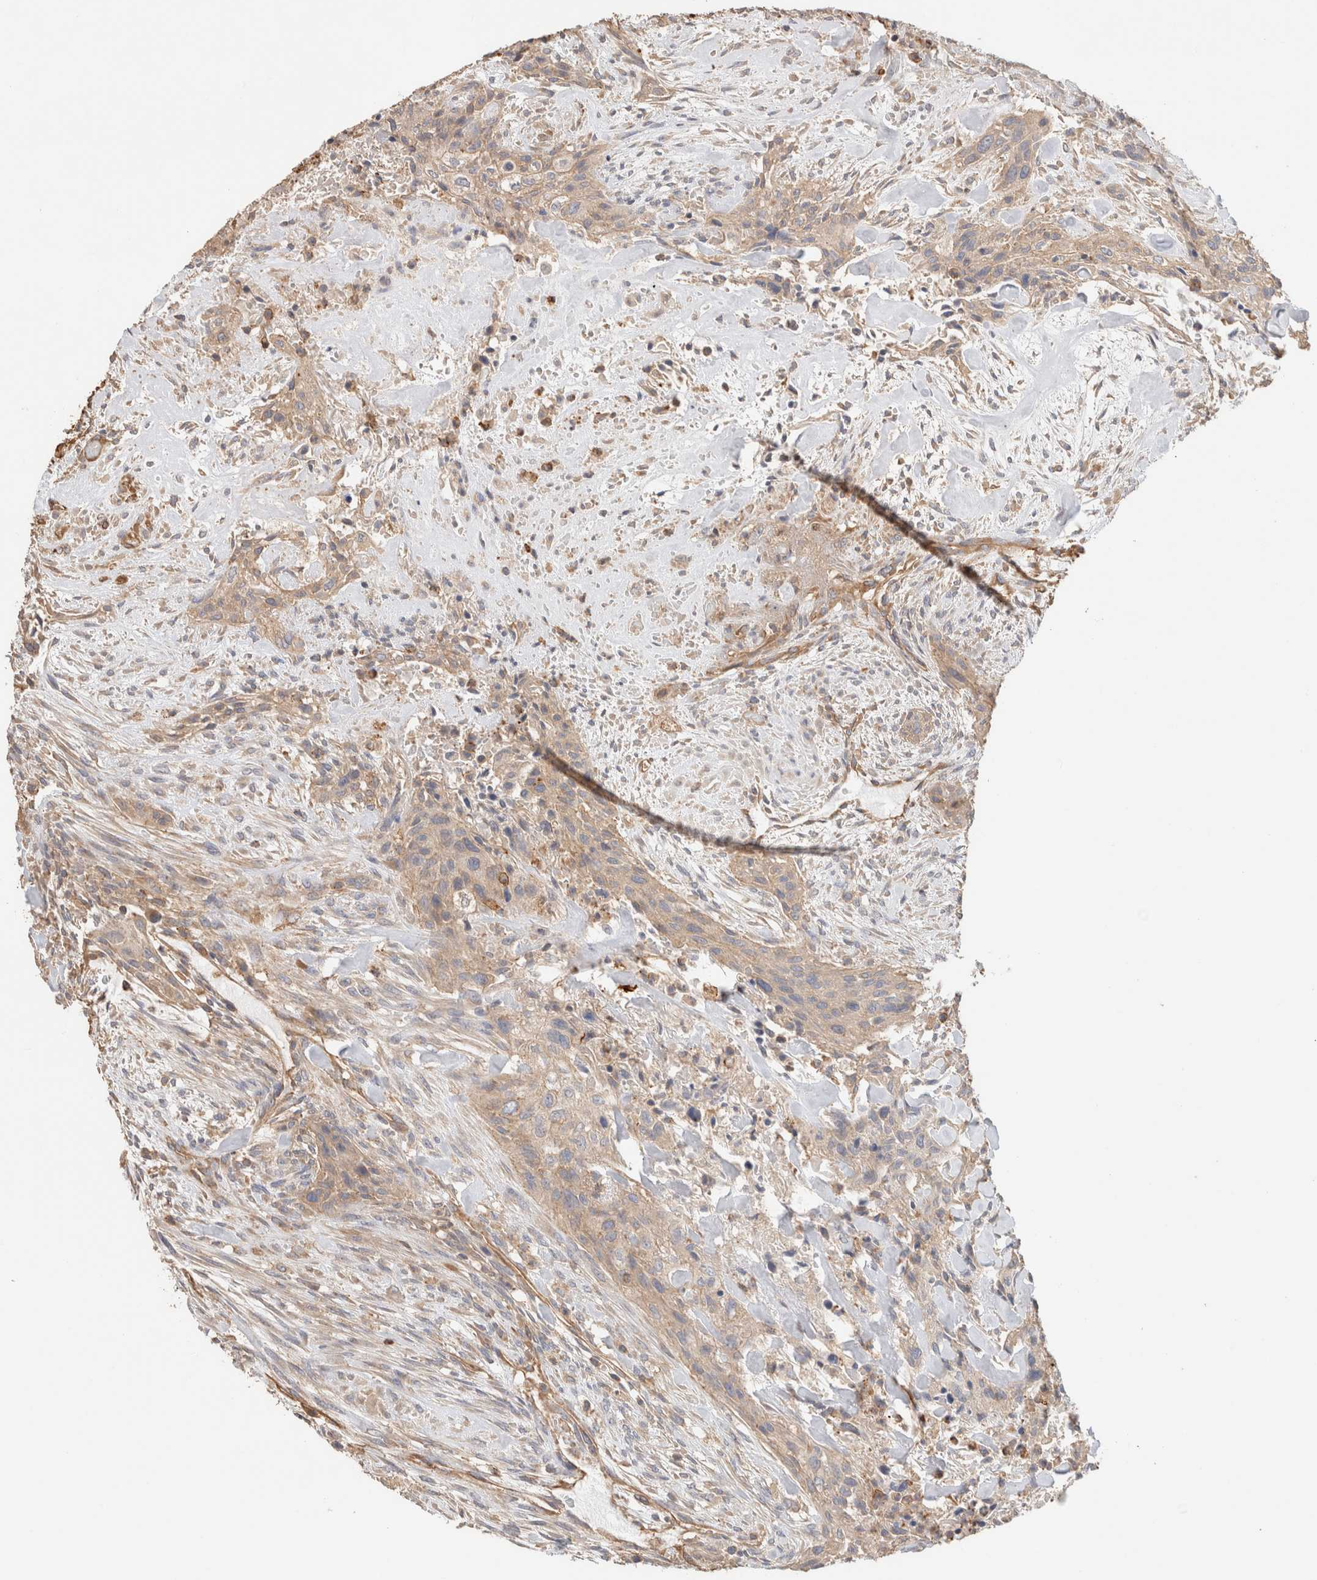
{"staining": {"intensity": "weak", "quantity": ">75%", "location": "cytoplasmic/membranous"}, "tissue": "urothelial cancer", "cell_type": "Tumor cells", "image_type": "cancer", "snomed": [{"axis": "morphology", "description": "Urothelial carcinoma, High grade"}, {"axis": "topography", "description": "Urinary bladder"}], "caption": "Tumor cells show low levels of weak cytoplasmic/membranous expression in about >75% of cells in urothelial carcinoma (high-grade). (brown staining indicates protein expression, while blue staining denotes nuclei).", "gene": "CFAP418", "patient": {"sex": "male", "age": 35}}